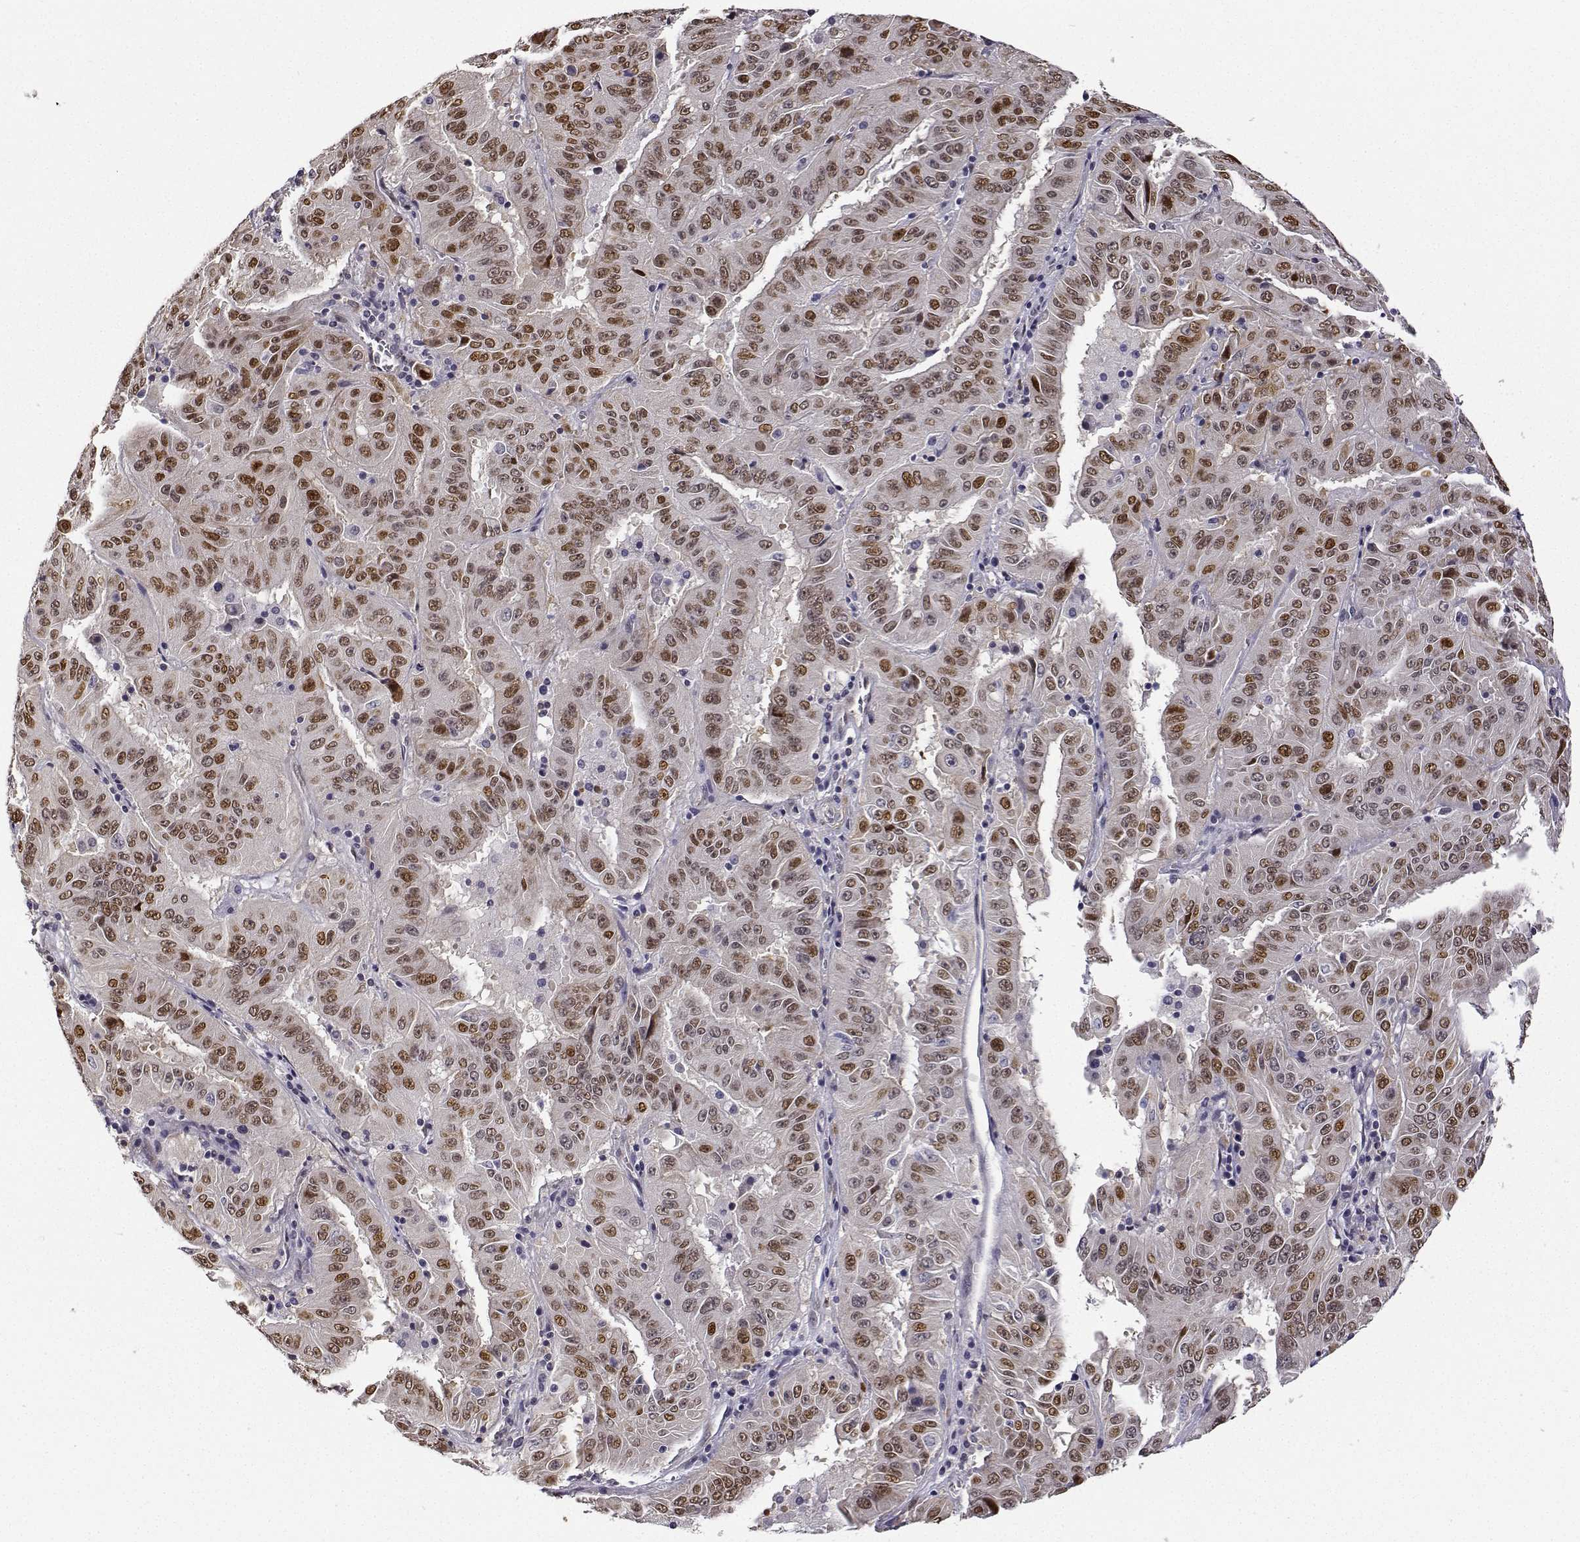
{"staining": {"intensity": "moderate", "quantity": ">75%", "location": "nuclear"}, "tissue": "pancreatic cancer", "cell_type": "Tumor cells", "image_type": "cancer", "snomed": [{"axis": "morphology", "description": "Adenocarcinoma, NOS"}, {"axis": "topography", "description": "Pancreas"}], "caption": "Pancreatic adenocarcinoma stained for a protein exhibits moderate nuclear positivity in tumor cells.", "gene": "PHGDH", "patient": {"sex": "male", "age": 63}}